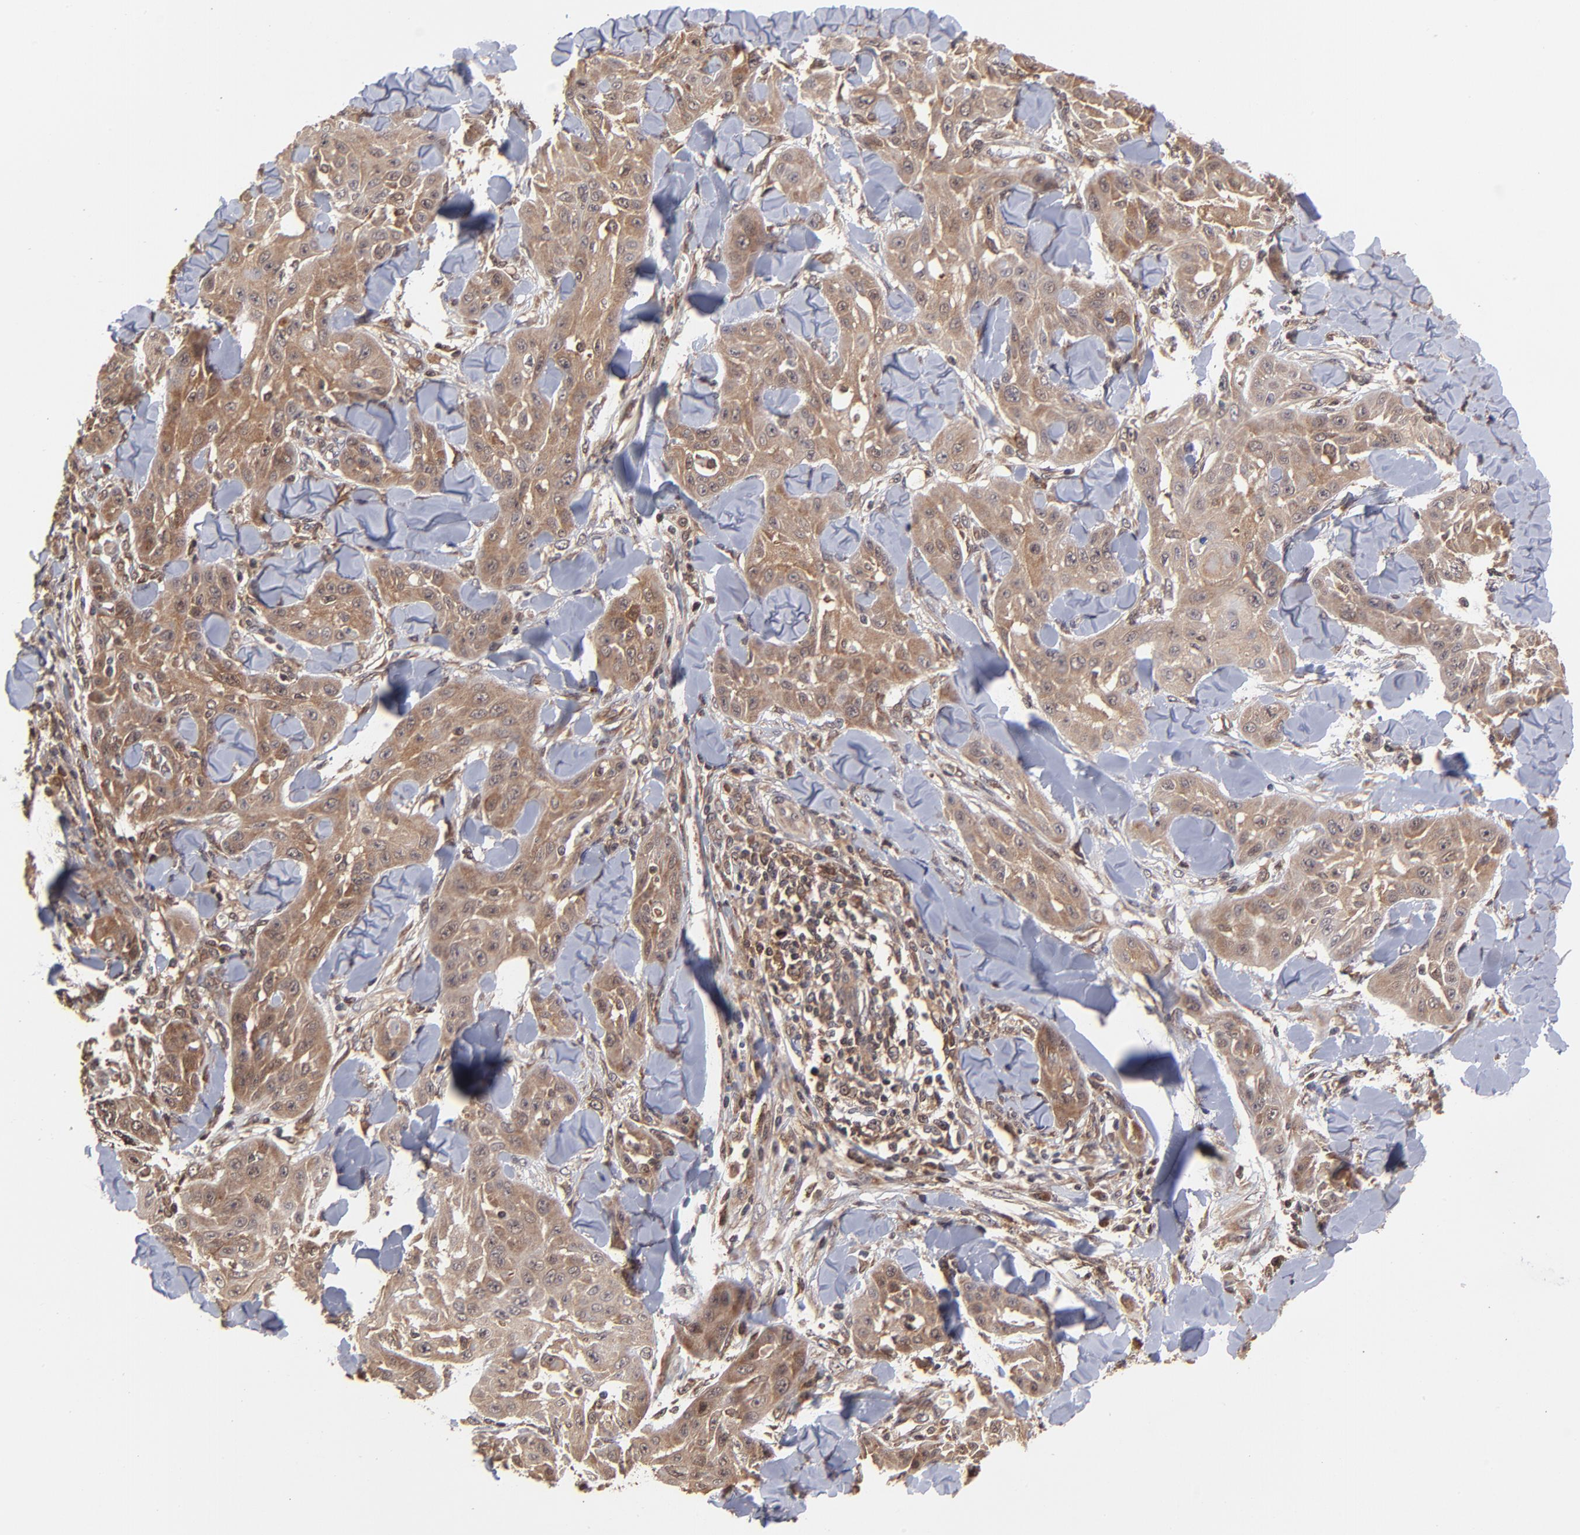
{"staining": {"intensity": "moderate", "quantity": ">75%", "location": "cytoplasmic/membranous"}, "tissue": "skin cancer", "cell_type": "Tumor cells", "image_type": "cancer", "snomed": [{"axis": "morphology", "description": "Squamous cell carcinoma, NOS"}, {"axis": "topography", "description": "Skin"}], "caption": "Immunohistochemistry (IHC) staining of skin cancer (squamous cell carcinoma), which exhibits medium levels of moderate cytoplasmic/membranous expression in about >75% of tumor cells indicating moderate cytoplasmic/membranous protein expression. The staining was performed using DAB (3,3'-diaminobenzidine) (brown) for protein detection and nuclei were counterstained in hematoxylin (blue).", "gene": "UBE2L6", "patient": {"sex": "male", "age": 24}}